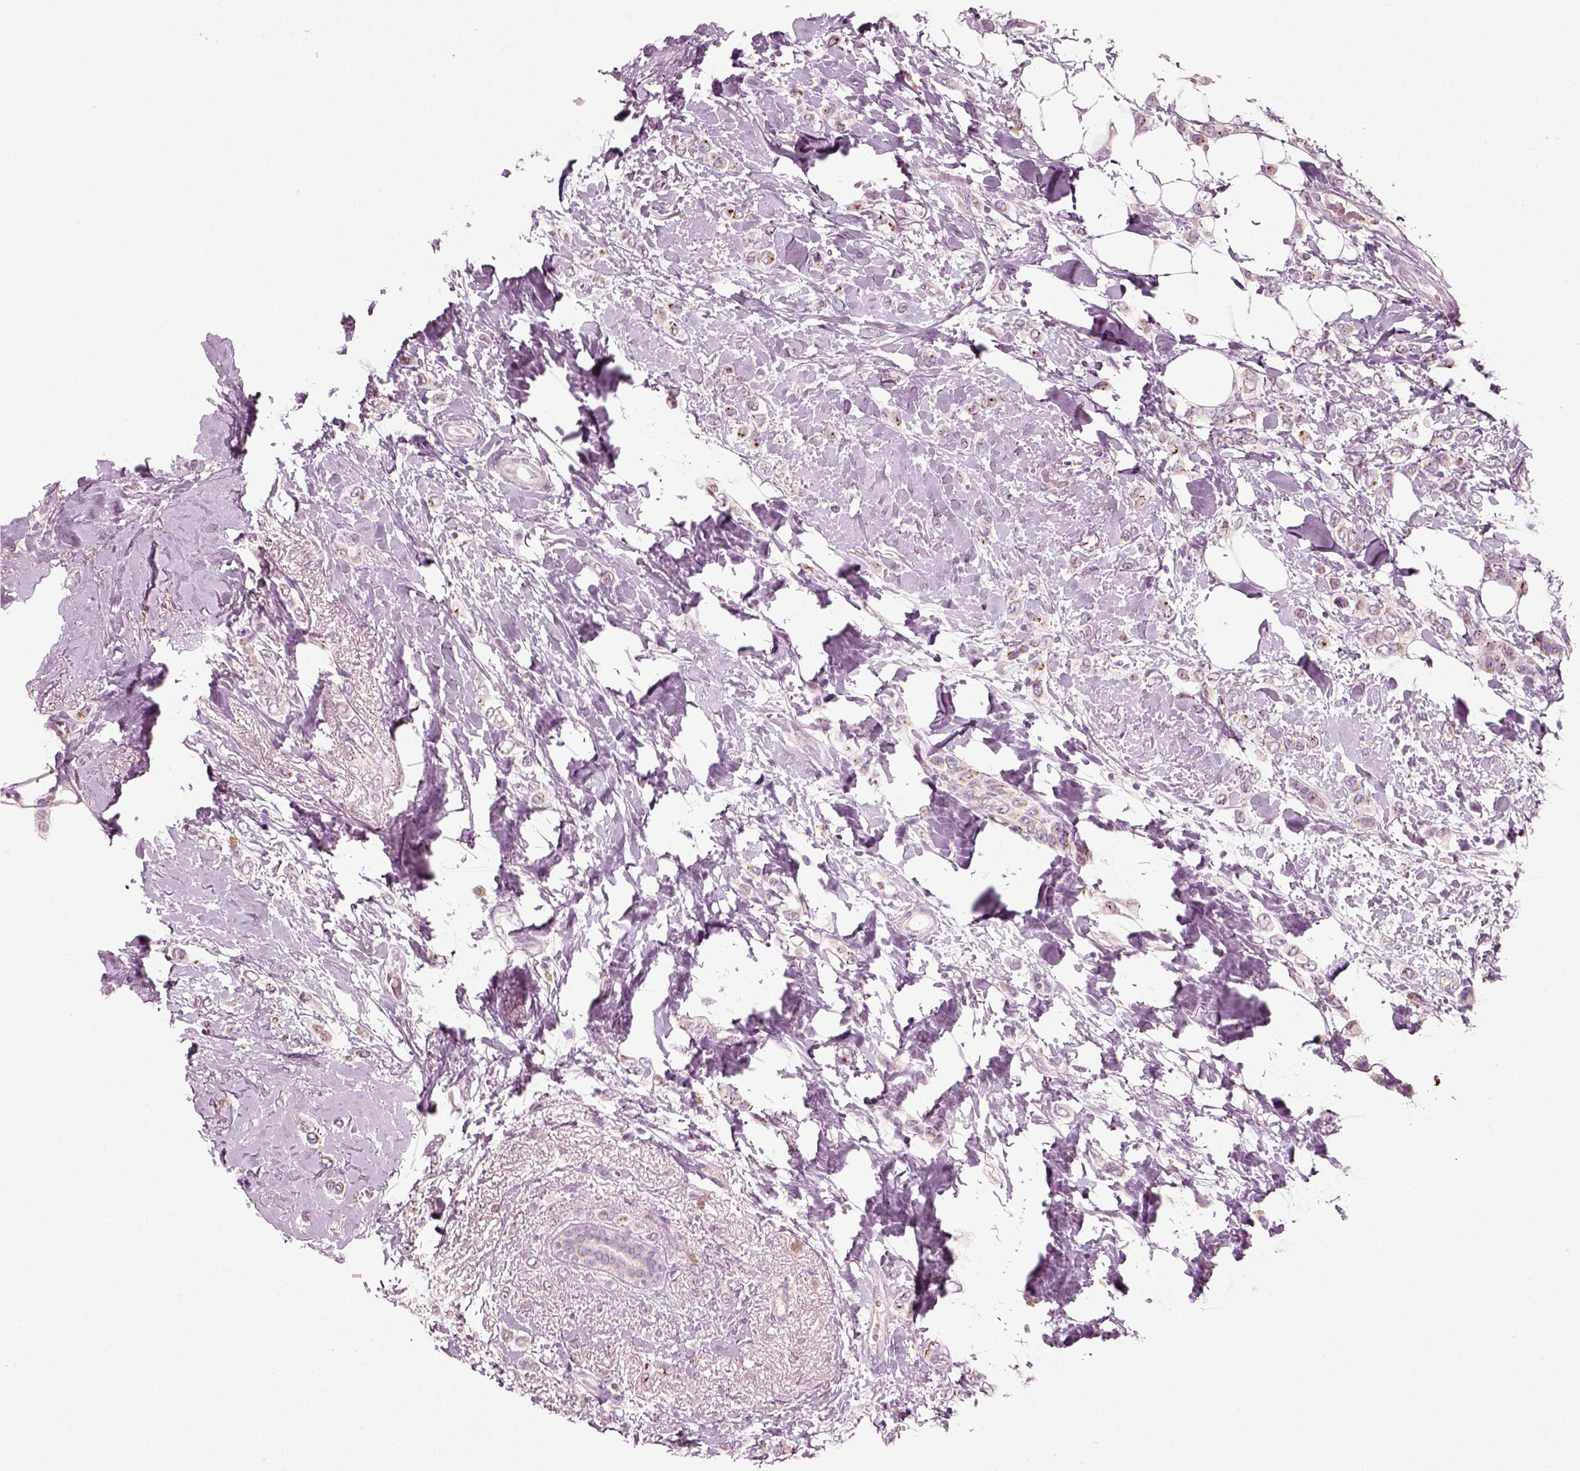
{"staining": {"intensity": "weak", "quantity": "<25%", "location": "cytoplasmic/membranous"}, "tissue": "breast cancer", "cell_type": "Tumor cells", "image_type": "cancer", "snomed": [{"axis": "morphology", "description": "Lobular carcinoma"}, {"axis": "topography", "description": "Breast"}], "caption": "Immunohistochemistry of human lobular carcinoma (breast) demonstrates no positivity in tumor cells.", "gene": "RND2", "patient": {"sex": "female", "age": 66}}